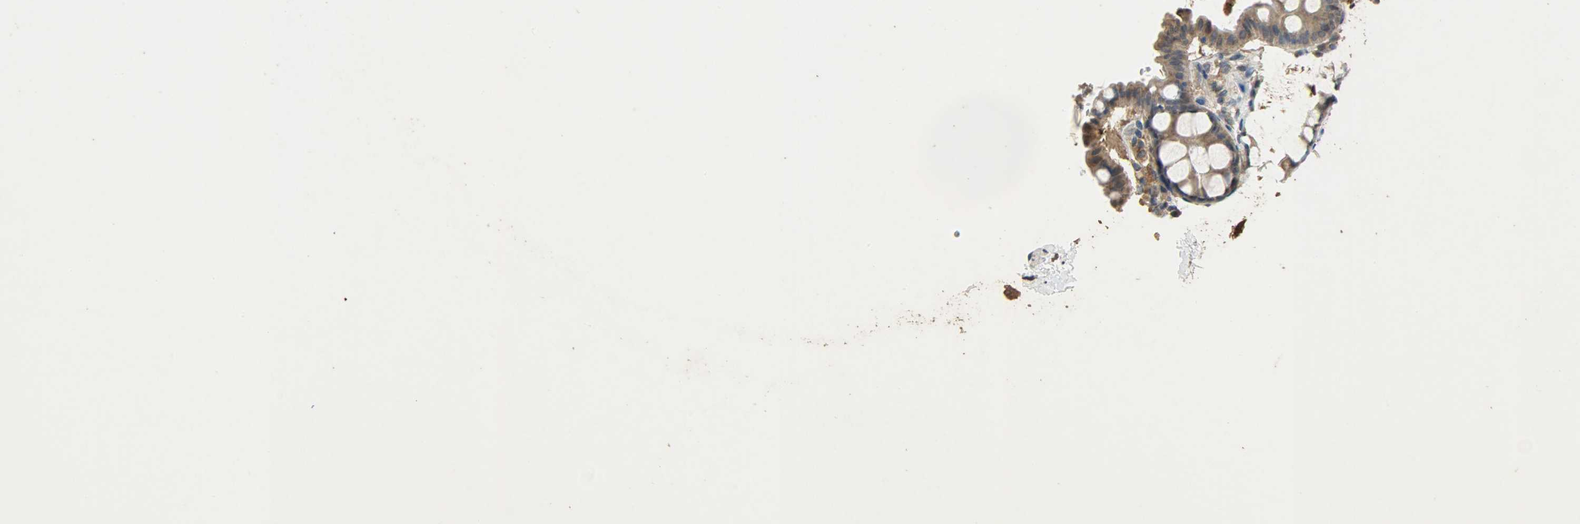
{"staining": {"intensity": "moderate", "quantity": ">75%", "location": "cytoplasmic/membranous"}, "tissue": "colon", "cell_type": "Glandular cells", "image_type": "normal", "snomed": [{"axis": "morphology", "description": "Normal tissue, NOS"}, {"axis": "topography", "description": "Colon"}], "caption": "Immunohistochemistry (IHC) (DAB (3,3'-diaminobenzidine)) staining of unremarkable colon shows moderate cytoplasmic/membranous protein positivity in about >75% of glandular cells. (brown staining indicates protein expression, while blue staining denotes nuclei).", "gene": "CDKN2C", "patient": {"sex": "female", "age": 61}}